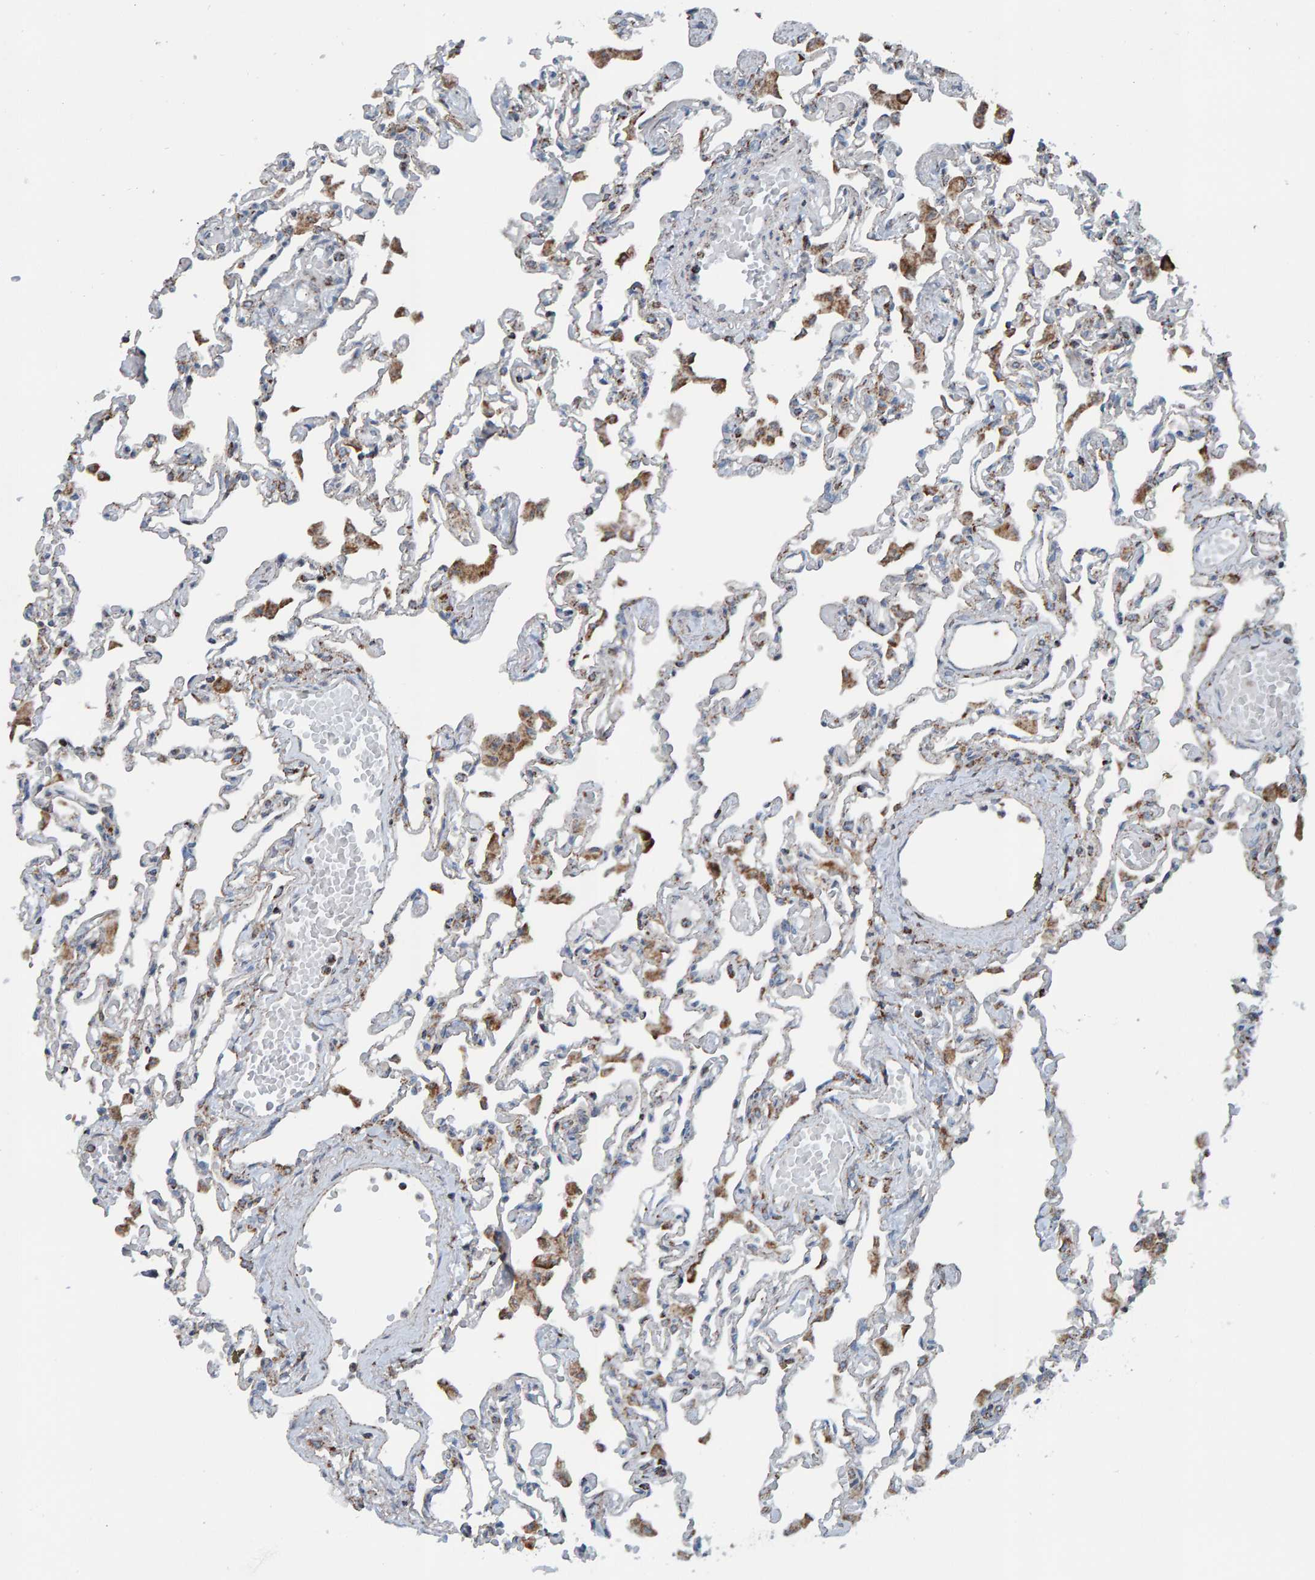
{"staining": {"intensity": "negative", "quantity": "none", "location": "none"}, "tissue": "lung", "cell_type": "Alveolar cells", "image_type": "normal", "snomed": [{"axis": "morphology", "description": "Normal tissue, NOS"}, {"axis": "topography", "description": "Bronchus"}, {"axis": "topography", "description": "Lung"}], "caption": "An immunohistochemistry (IHC) photomicrograph of unremarkable lung is shown. There is no staining in alveolar cells of lung. (DAB immunohistochemistry with hematoxylin counter stain).", "gene": "ZNF48", "patient": {"sex": "female", "age": 49}}